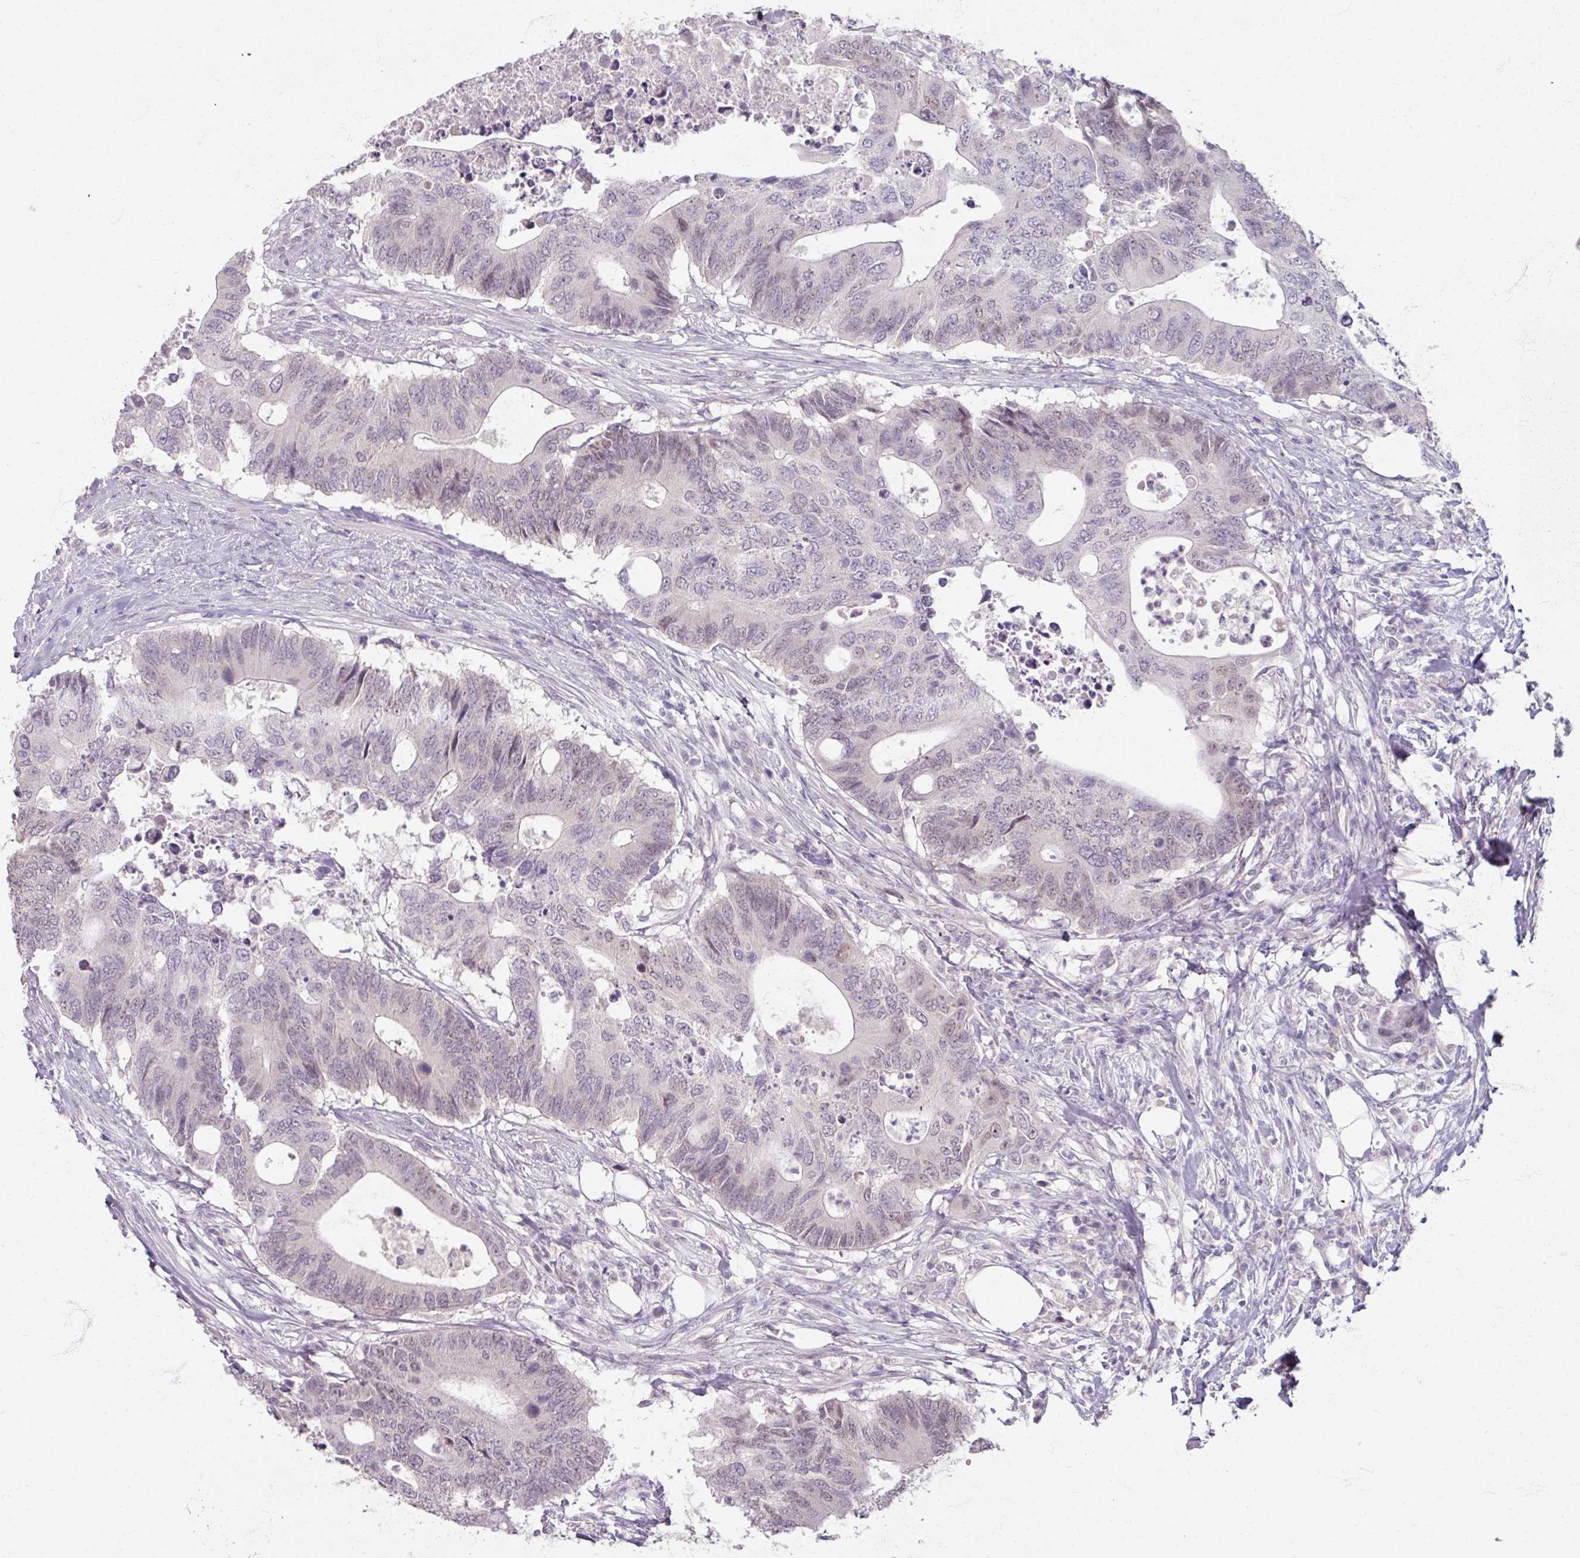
{"staining": {"intensity": "negative", "quantity": "none", "location": "none"}, "tissue": "colorectal cancer", "cell_type": "Tumor cells", "image_type": "cancer", "snomed": [{"axis": "morphology", "description": "Adenocarcinoma, NOS"}, {"axis": "topography", "description": "Colon"}], "caption": "A micrograph of human colorectal cancer (adenocarcinoma) is negative for staining in tumor cells.", "gene": "SOX11", "patient": {"sex": "male", "age": 71}}